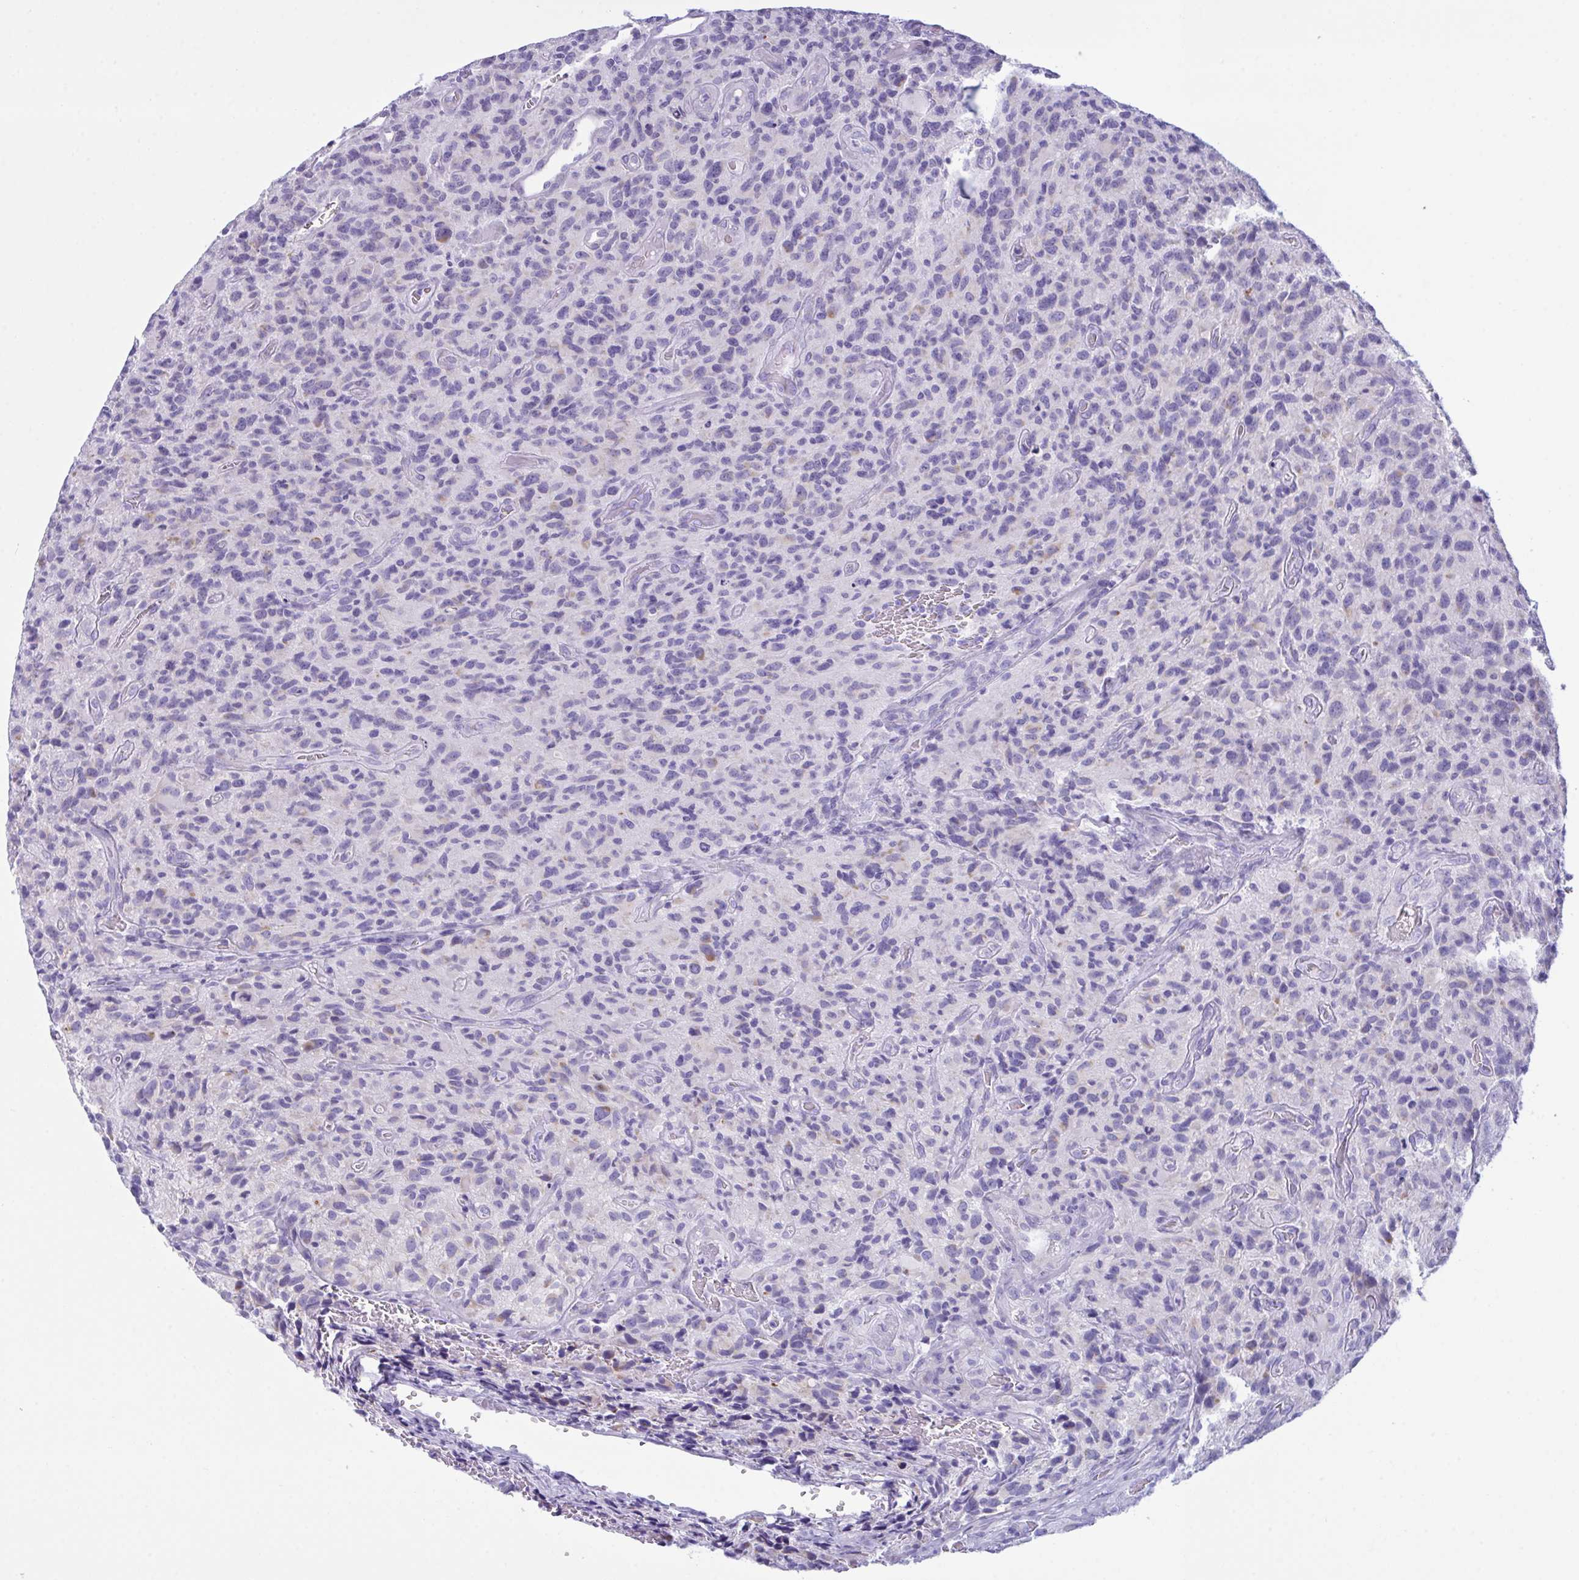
{"staining": {"intensity": "negative", "quantity": "none", "location": "none"}, "tissue": "glioma", "cell_type": "Tumor cells", "image_type": "cancer", "snomed": [{"axis": "morphology", "description": "Glioma, malignant, High grade"}, {"axis": "topography", "description": "Brain"}], "caption": "The micrograph displays no significant expression in tumor cells of high-grade glioma (malignant).", "gene": "BBS1", "patient": {"sex": "male", "age": 76}}